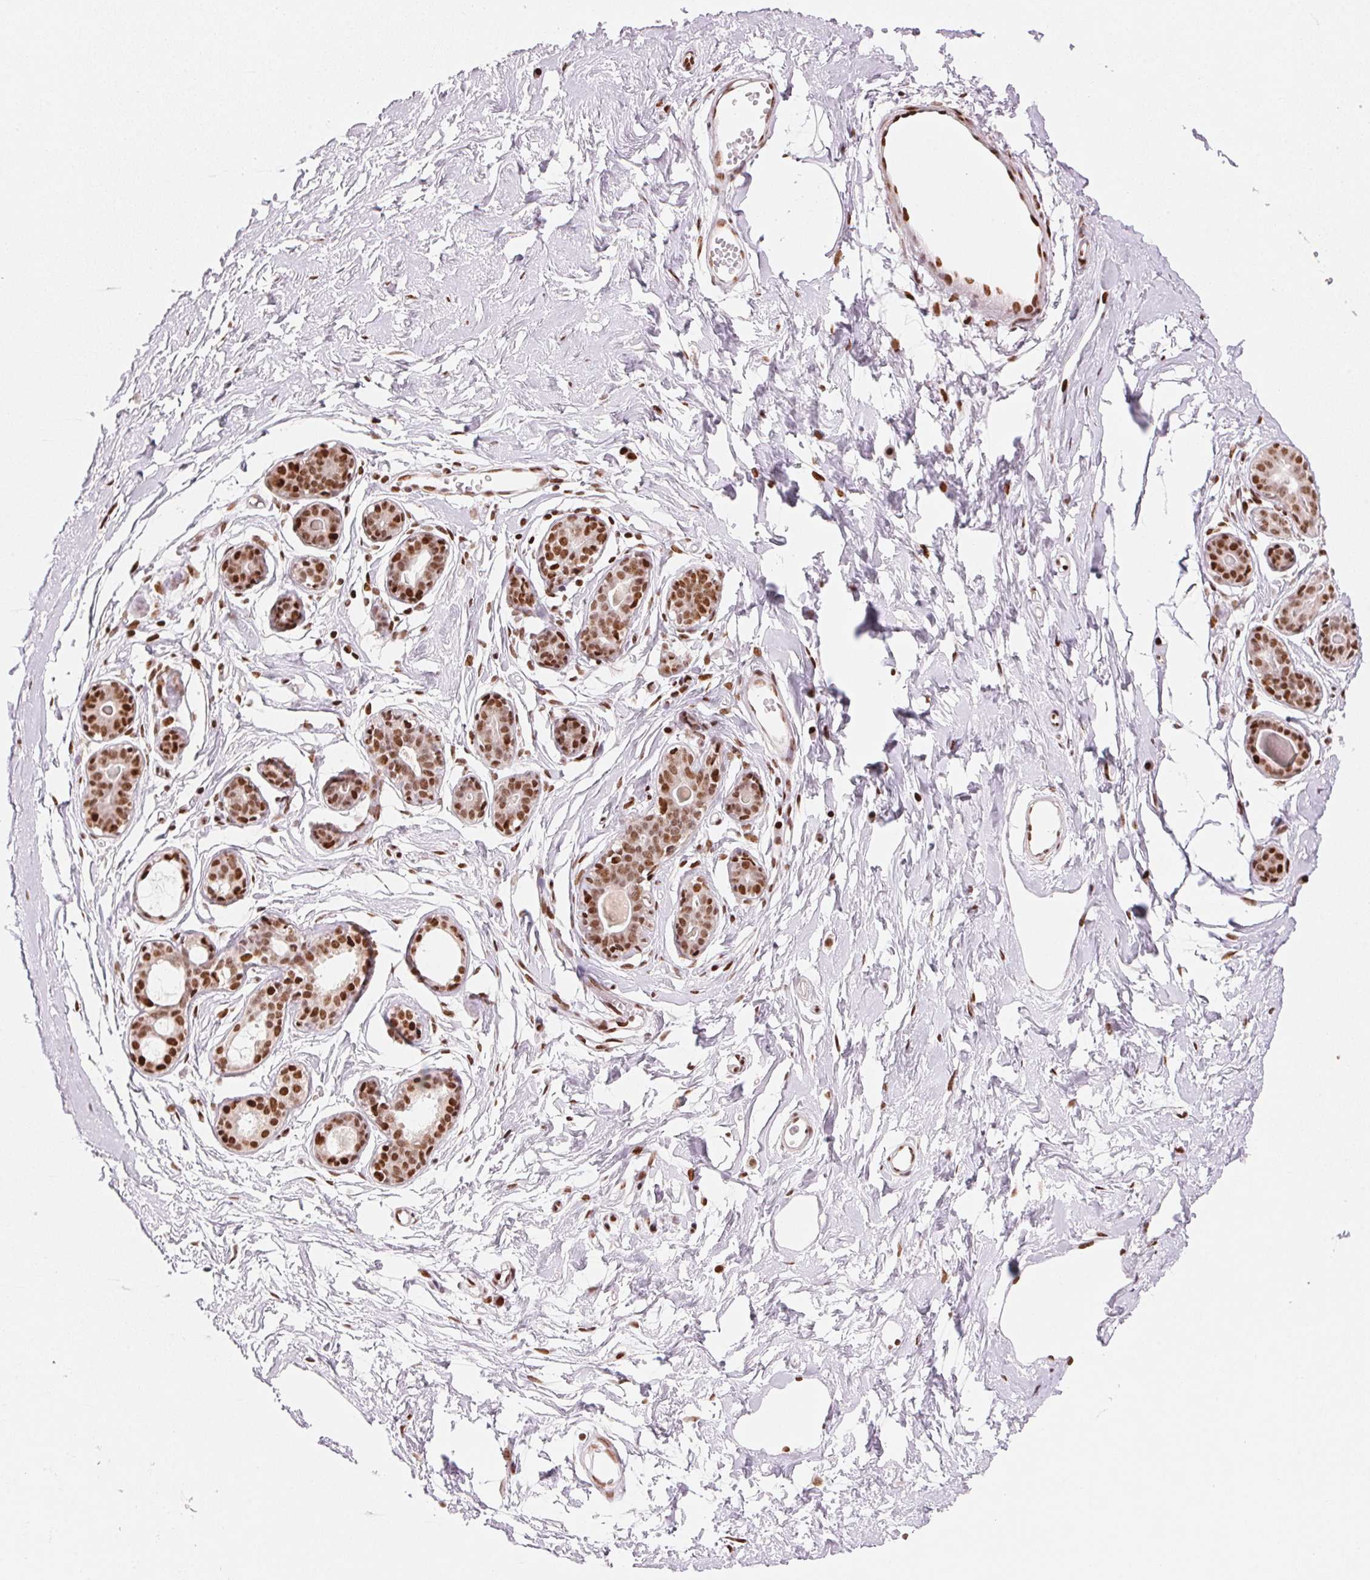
{"staining": {"intensity": "moderate", "quantity": "25%-75%", "location": "nuclear"}, "tissue": "breast", "cell_type": "Adipocytes", "image_type": "normal", "snomed": [{"axis": "morphology", "description": "Normal tissue, NOS"}, {"axis": "topography", "description": "Breast"}], "caption": "Benign breast exhibits moderate nuclear staining in about 25%-75% of adipocytes, visualized by immunohistochemistry. Nuclei are stained in blue.", "gene": "NXF1", "patient": {"sex": "female", "age": 45}}